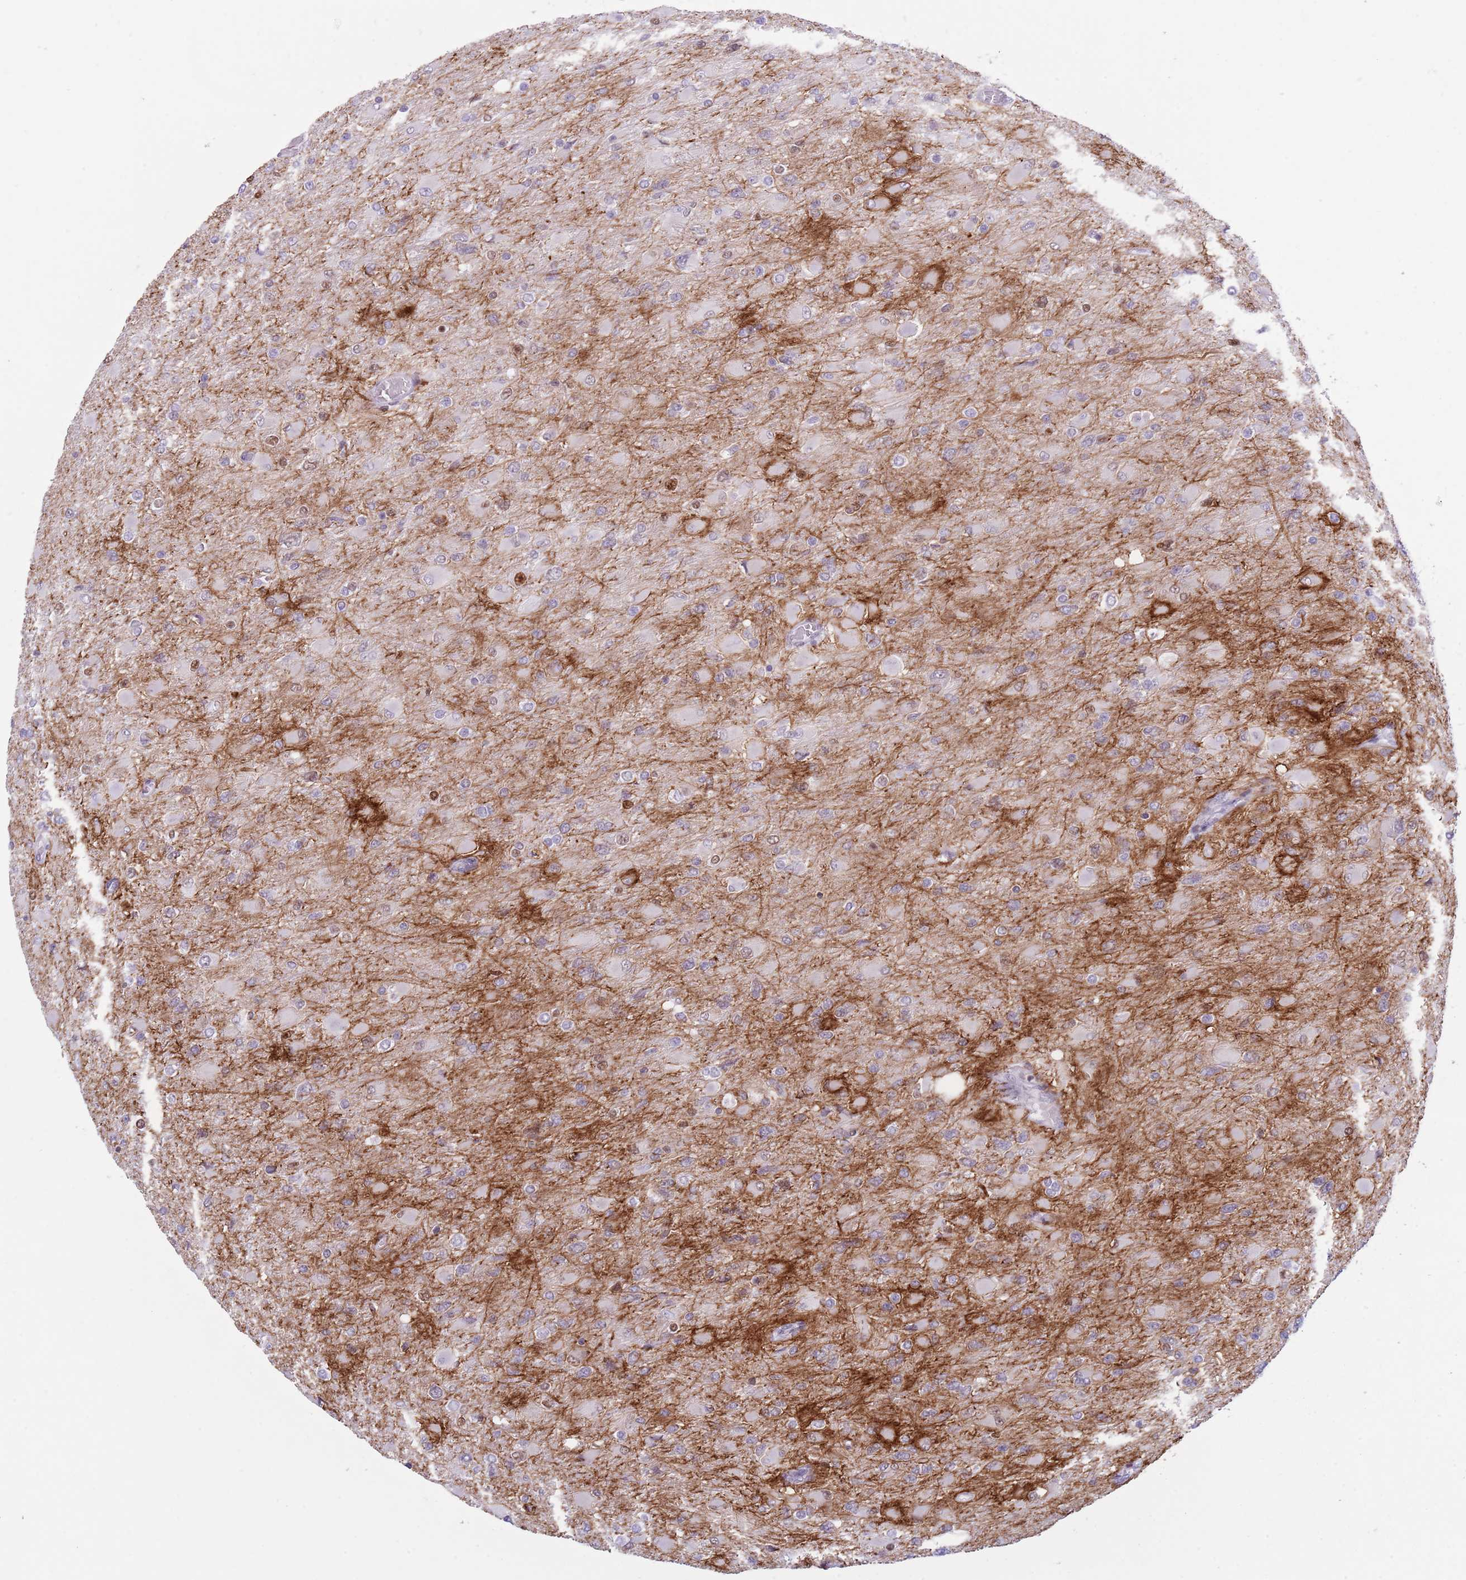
{"staining": {"intensity": "moderate", "quantity": "<25%", "location": "nuclear"}, "tissue": "glioma", "cell_type": "Tumor cells", "image_type": "cancer", "snomed": [{"axis": "morphology", "description": "Glioma, malignant, High grade"}, {"axis": "topography", "description": "Cerebral cortex"}], "caption": "Glioma stained with DAB IHC displays low levels of moderate nuclear positivity in approximately <25% of tumor cells.", "gene": "MFSD10", "patient": {"sex": "female", "age": 36}}